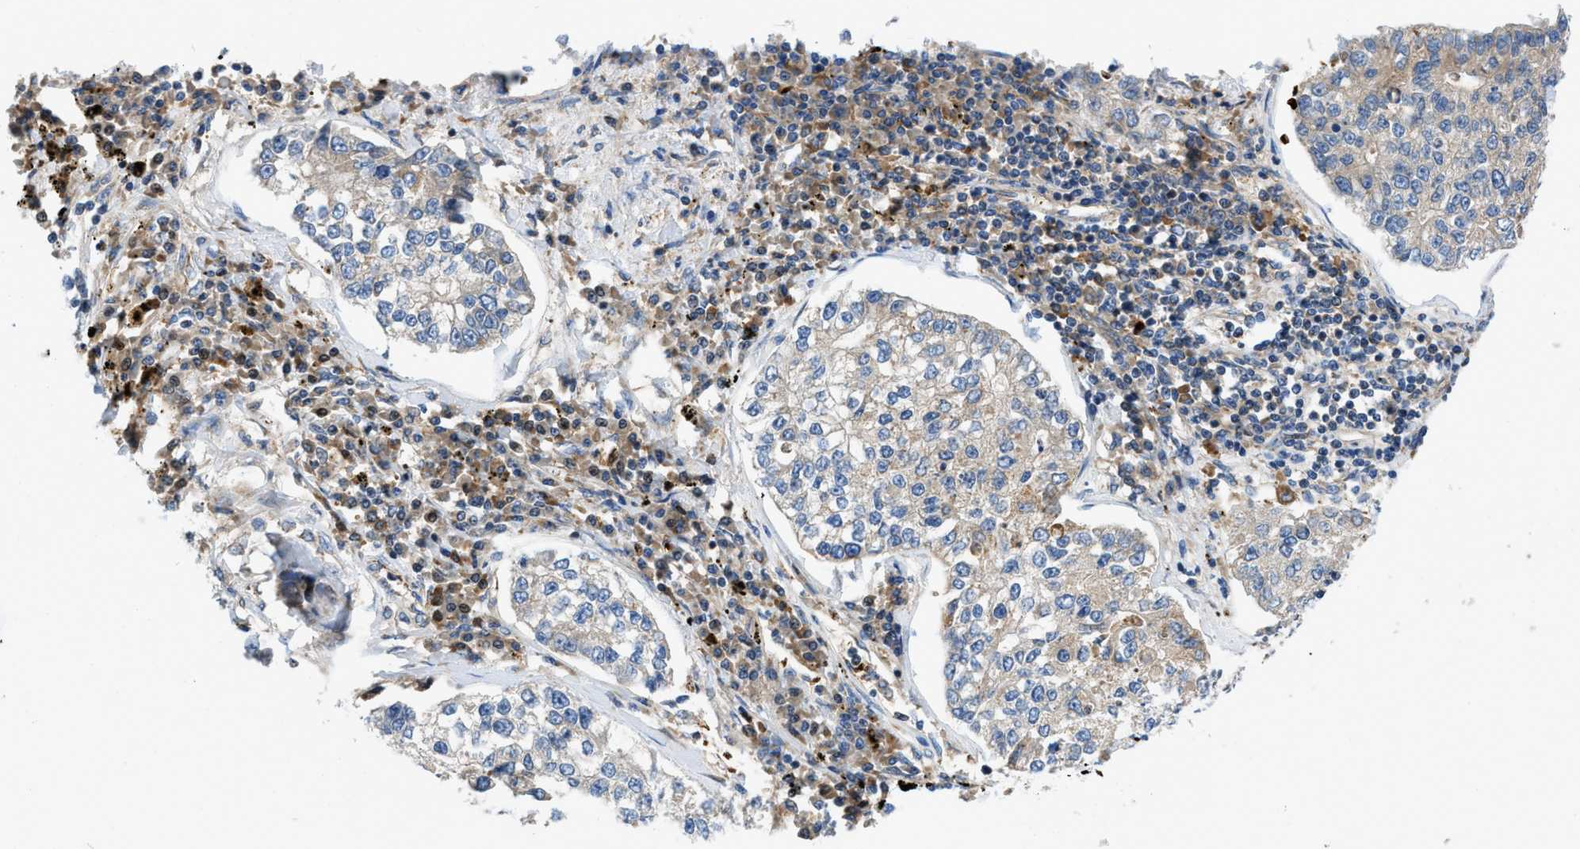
{"staining": {"intensity": "weak", "quantity": "<25%", "location": "cytoplasmic/membranous"}, "tissue": "lung cancer", "cell_type": "Tumor cells", "image_type": "cancer", "snomed": [{"axis": "morphology", "description": "Adenocarcinoma, NOS"}, {"axis": "topography", "description": "Lung"}], "caption": "A micrograph of human lung cancer (adenocarcinoma) is negative for staining in tumor cells.", "gene": "ZNF831", "patient": {"sex": "male", "age": 49}}